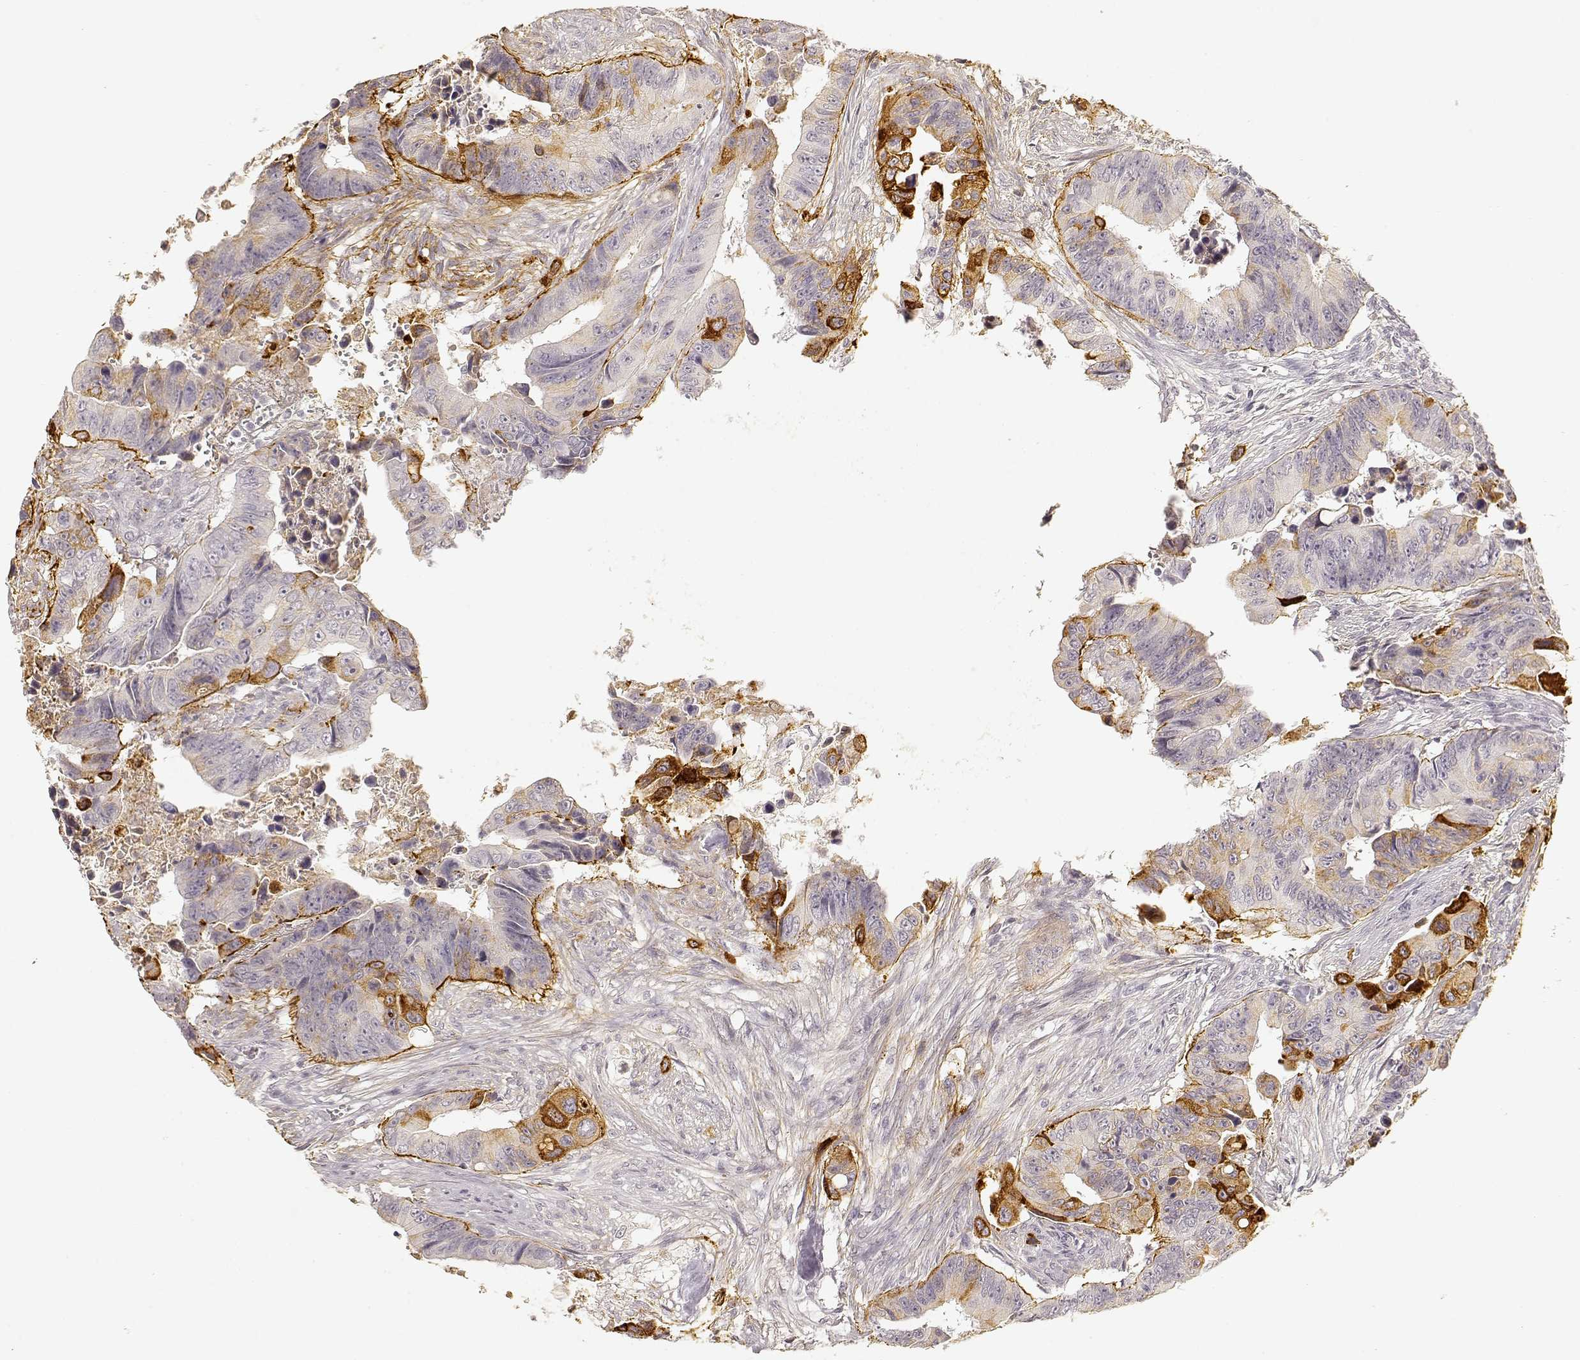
{"staining": {"intensity": "moderate", "quantity": "<25%", "location": "cytoplasmic/membranous"}, "tissue": "colorectal cancer", "cell_type": "Tumor cells", "image_type": "cancer", "snomed": [{"axis": "morphology", "description": "Adenocarcinoma, NOS"}, {"axis": "topography", "description": "Colon"}], "caption": "Immunohistochemistry (IHC) of colorectal adenocarcinoma exhibits low levels of moderate cytoplasmic/membranous staining in about <25% of tumor cells.", "gene": "LAMC2", "patient": {"sex": "female", "age": 87}}